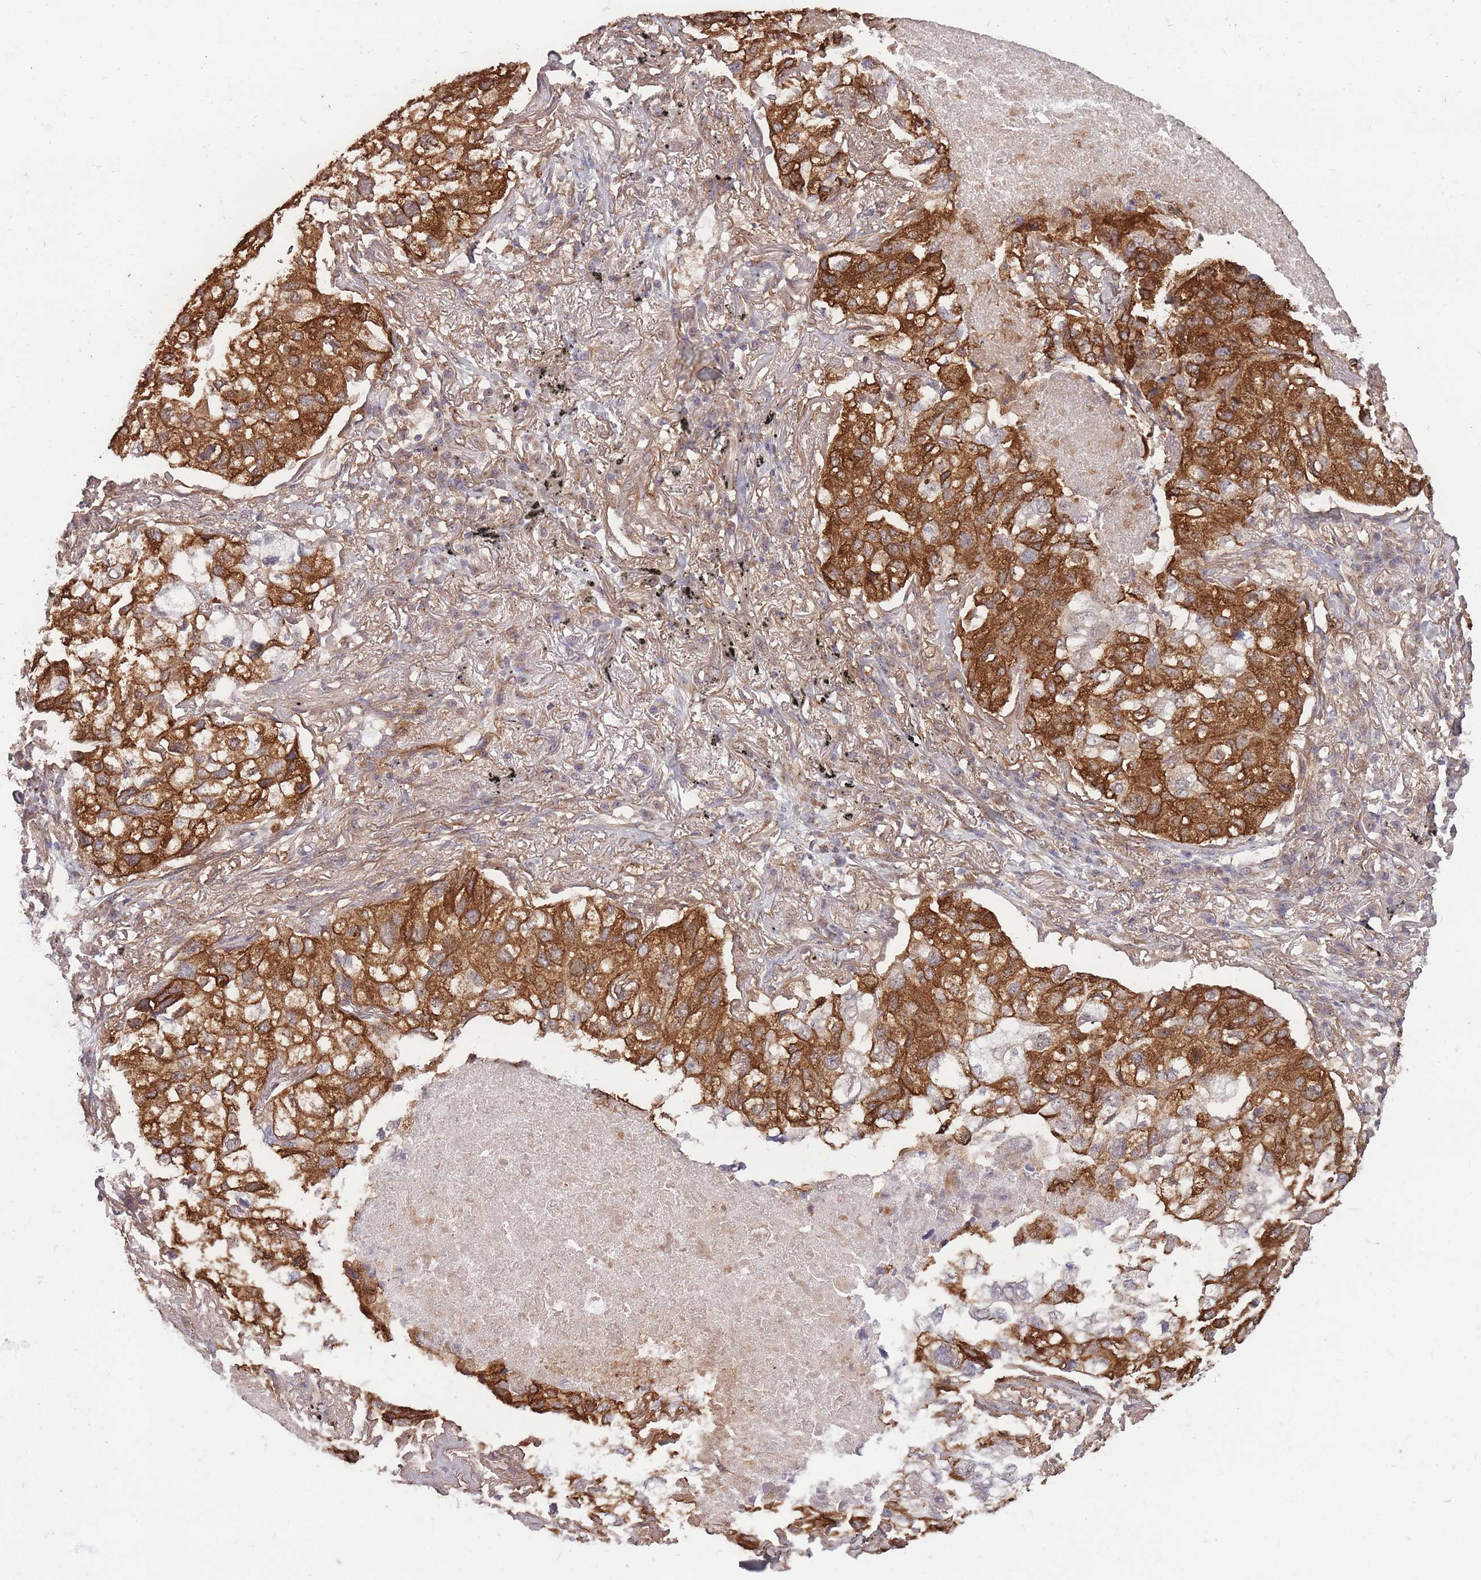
{"staining": {"intensity": "moderate", "quantity": ">75%", "location": "cytoplasmic/membranous"}, "tissue": "lung cancer", "cell_type": "Tumor cells", "image_type": "cancer", "snomed": [{"axis": "morphology", "description": "Adenocarcinoma, NOS"}, {"axis": "topography", "description": "Lung"}], "caption": "Immunohistochemistry of human lung cancer (adenocarcinoma) shows medium levels of moderate cytoplasmic/membranous expression in about >75% of tumor cells.", "gene": "DYNC1LI2", "patient": {"sex": "male", "age": 65}}